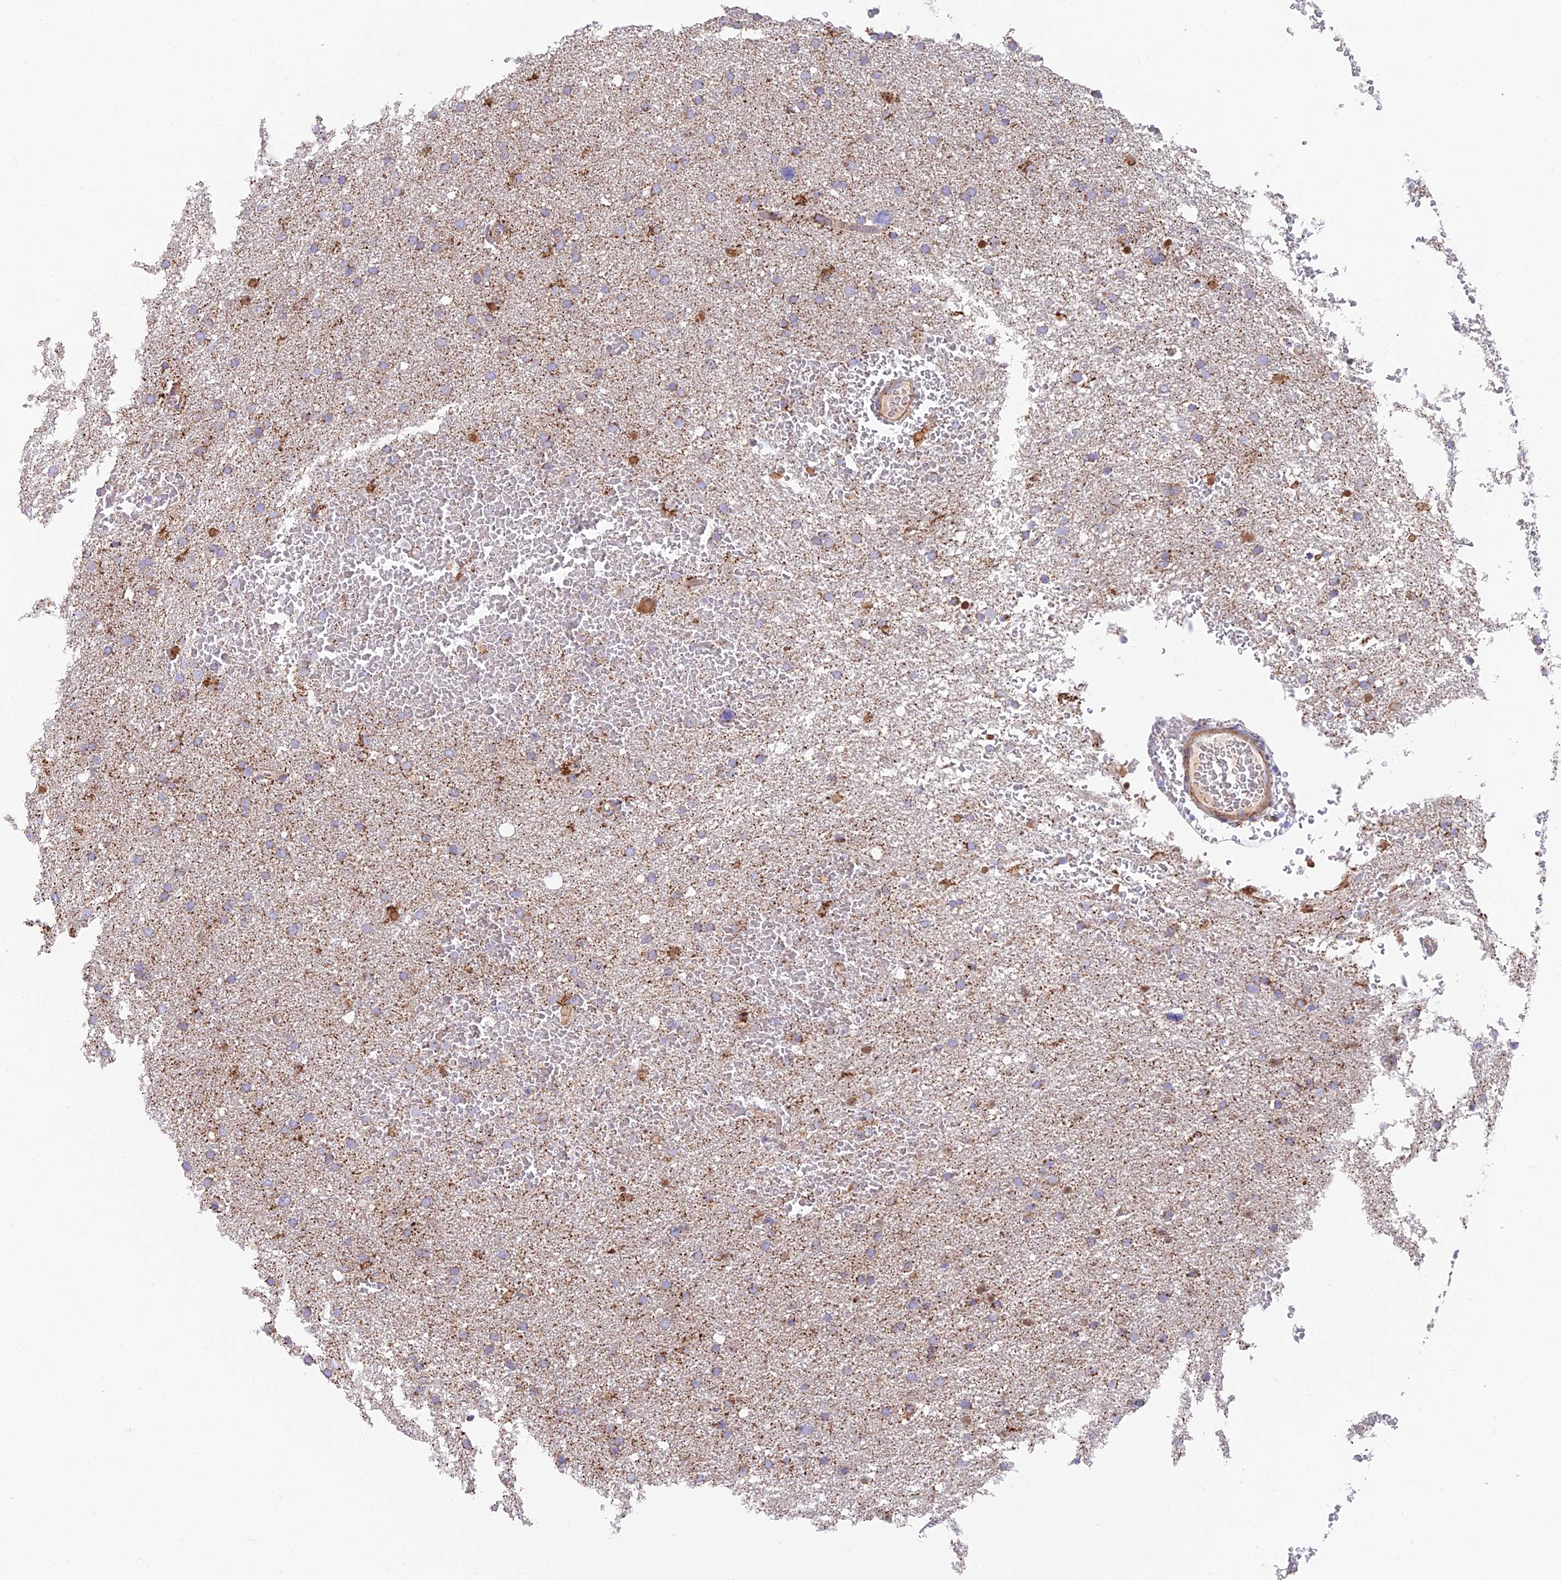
{"staining": {"intensity": "weak", "quantity": "25%-75%", "location": "cytoplasmic/membranous"}, "tissue": "glioma", "cell_type": "Tumor cells", "image_type": "cancer", "snomed": [{"axis": "morphology", "description": "Glioma, malignant, High grade"}, {"axis": "topography", "description": "Cerebral cortex"}], "caption": "Immunohistochemistry (IHC) histopathology image of neoplastic tissue: human malignant glioma (high-grade) stained using IHC shows low levels of weak protein expression localized specifically in the cytoplasmic/membranous of tumor cells, appearing as a cytoplasmic/membranous brown color.", "gene": "TIGD6", "patient": {"sex": "female", "age": 36}}